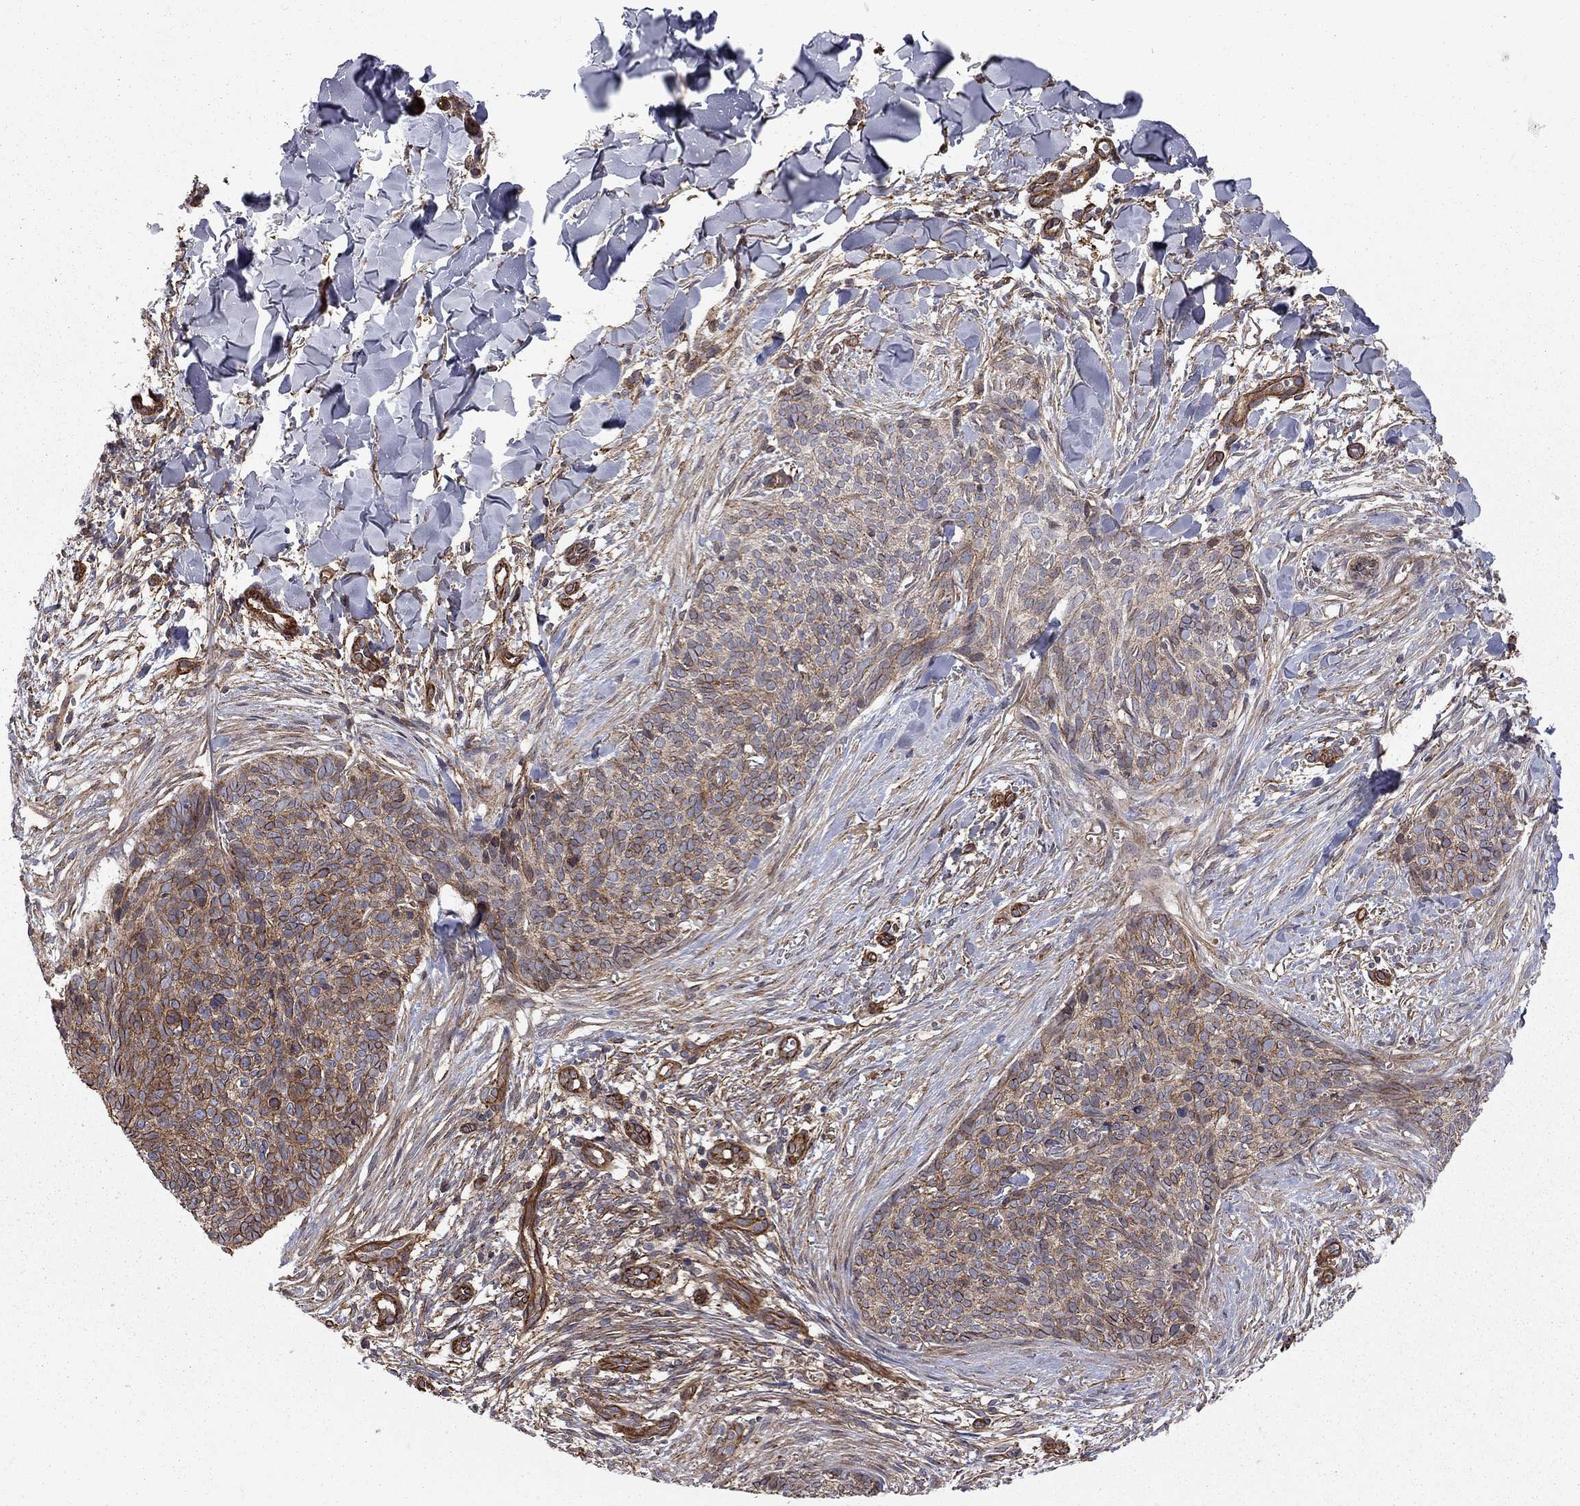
{"staining": {"intensity": "strong", "quantity": ">75%", "location": "cytoplasmic/membranous"}, "tissue": "skin cancer", "cell_type": "Tumor cells", "image_type": "cancer", "snomed": [{"axis": "morphology", "description": "Basal cell carcinoma"}, {"axis": "topography", "description": "Skin"}], "caption": "A micrograph showing strong cytoplasmic/membranous staining in about >75% of tumor cells in skin cancer (basal cell carcinoma), as visualized by brown immunohistochemical staining.", "gene": "RASEF", "patient": {"sex": "male", "age": 64}}